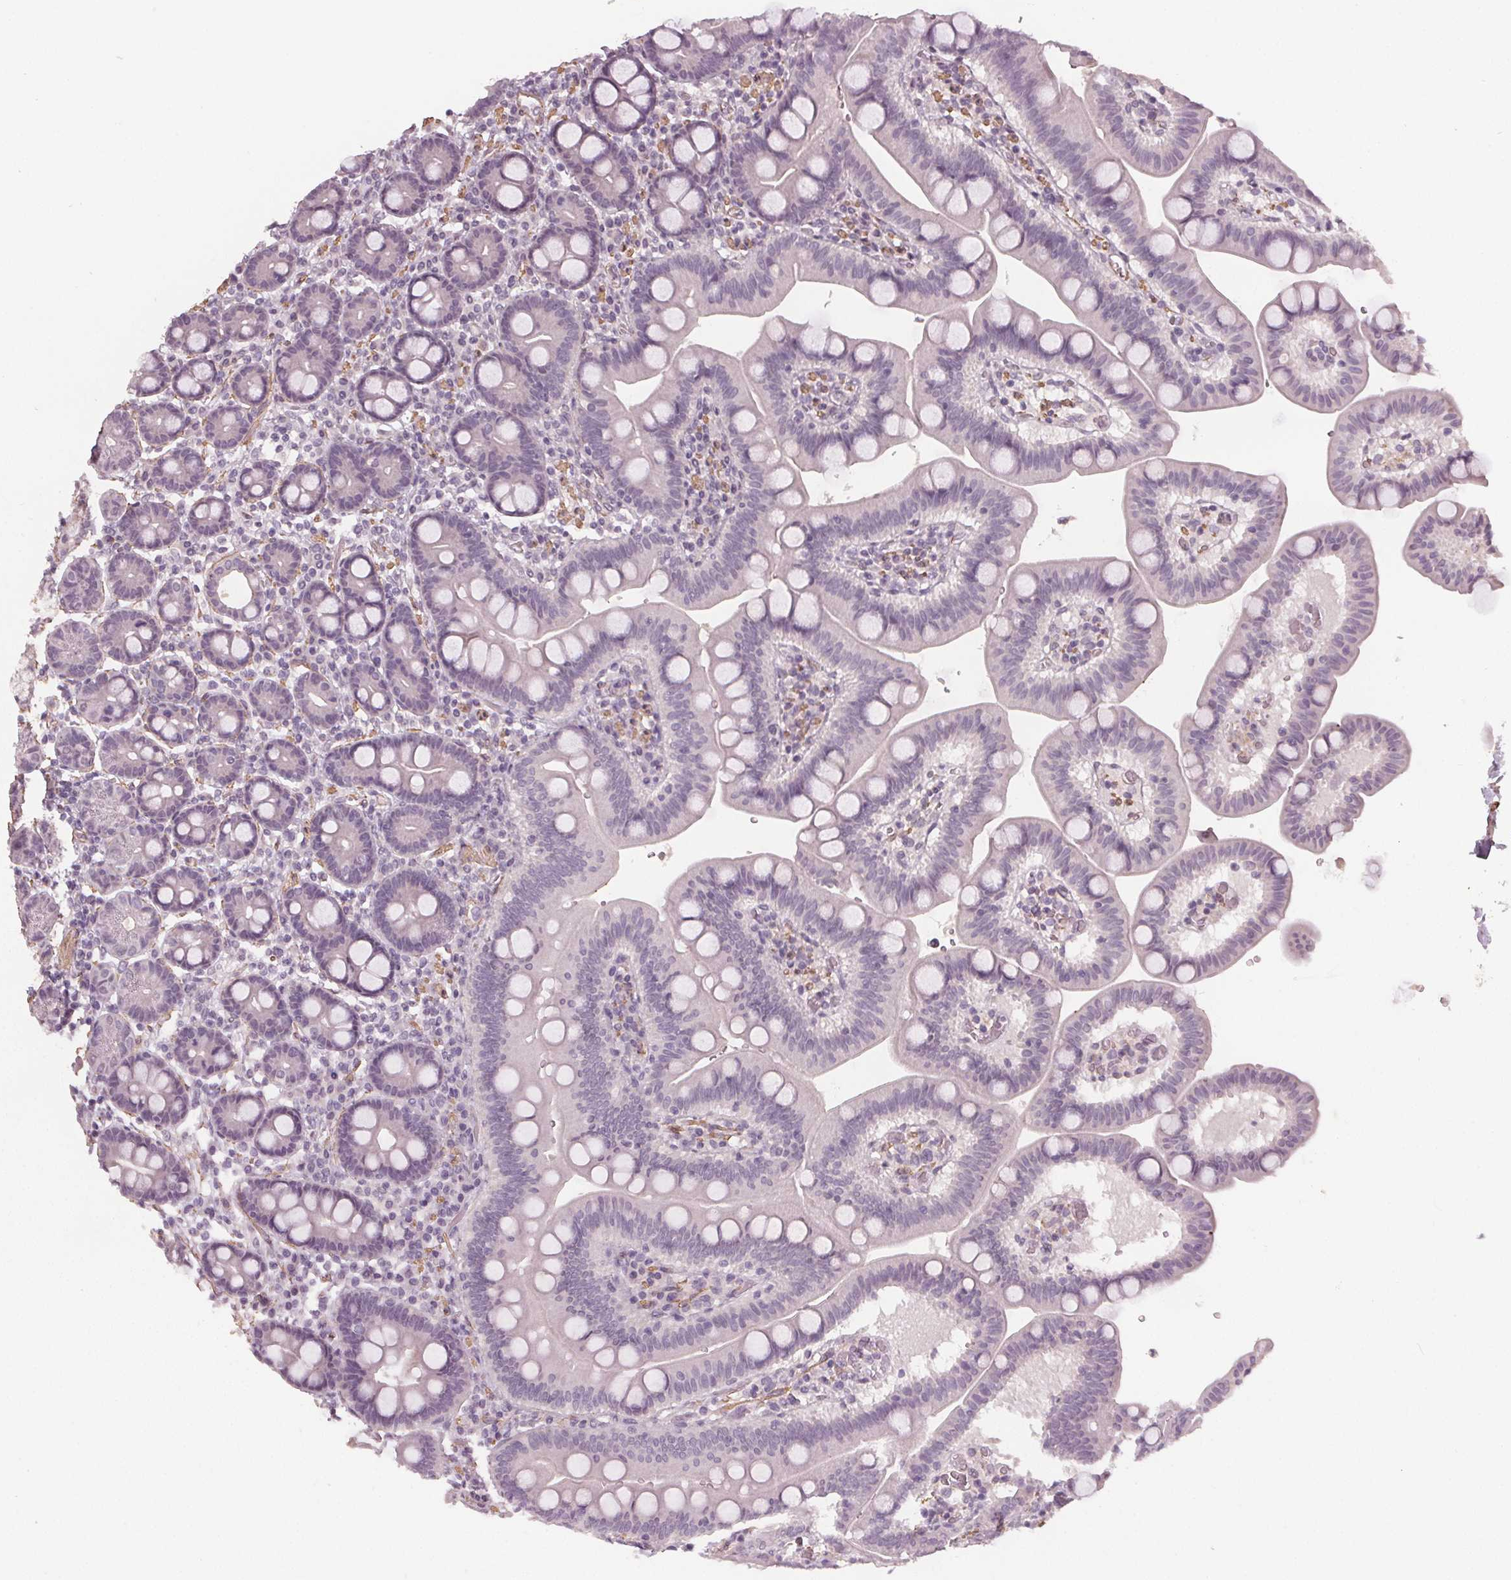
{"staining": {"intensity": "negative", "quantity": "none", "location": "none"}, "tissue": "duodenum", "cell_type": "Glandular cells", "image_type": "normal", "snomed": [{"axis": "morphology", "description": "Normal tissue, NOS"}, {"axis": "topography", "description": "Pancreas"}, {"axis": "topography", "description": "Duodenum"}], "caption": "The photomicrograph reveals no staining of glandular cells in unremarkable duodenum. (DAB immunohistochemistry, high magnification).", "gene": "PKP1", "patient": {"sex": "male", "age": 59}}